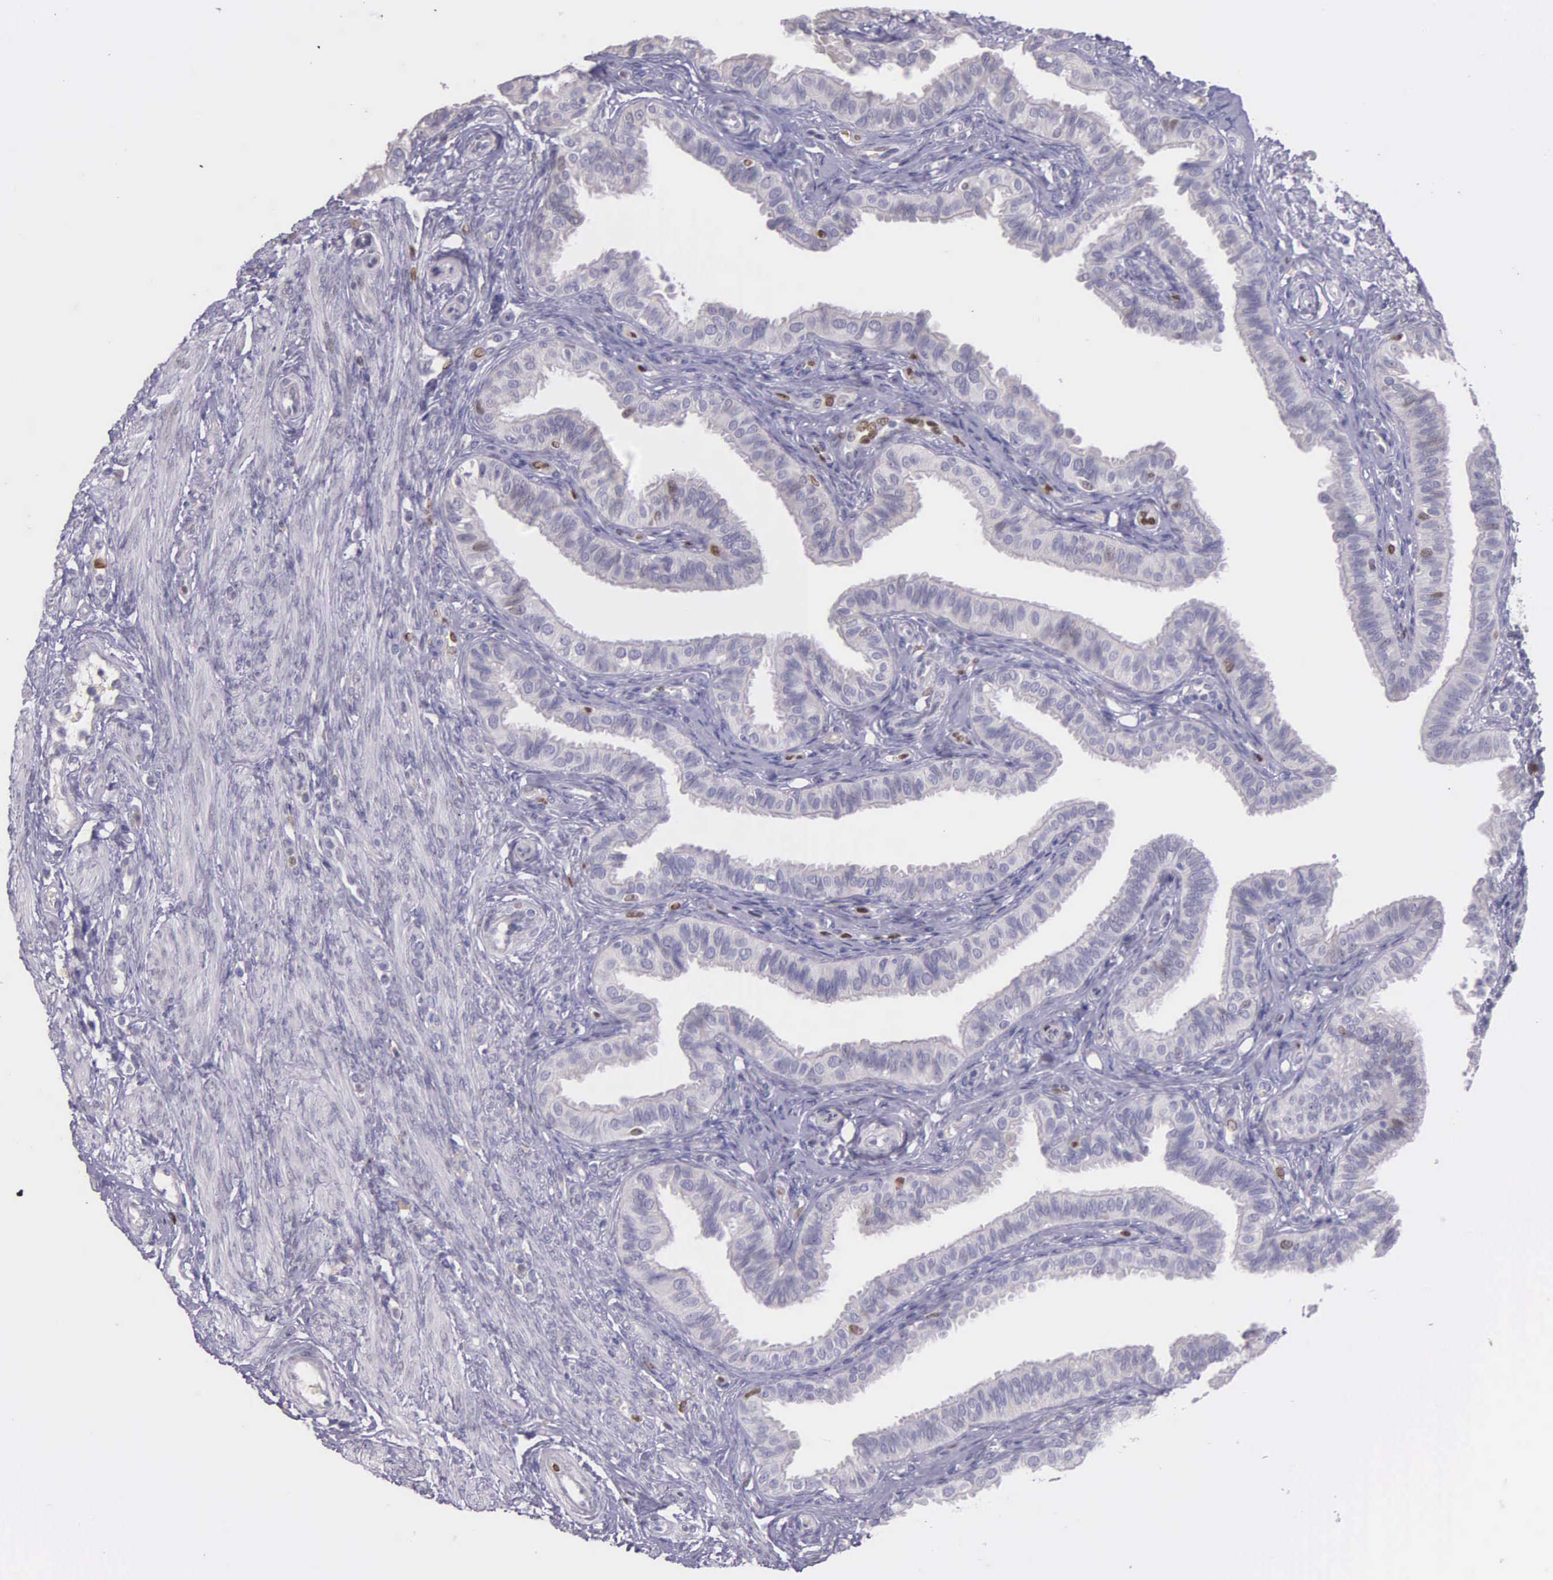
{"staining": {"intensity": "negative", "quantity": "none", "location": "none"}, "tissue": "fallopian tube", "cell_type": "Glandular cells", "image_type": "normal", "snomed": [{"axis": "morphology", "description": "Normal tissue, NOS"}, {"axis": "topography", "description": "Fallopian tube"}], "caption": "This is an immunohistochemistry image of unremarkable human fallopian tube. There is no positivity in glandular cells.", "gene": "MCM5", "patient": {"sex": "female", "age": 42}}